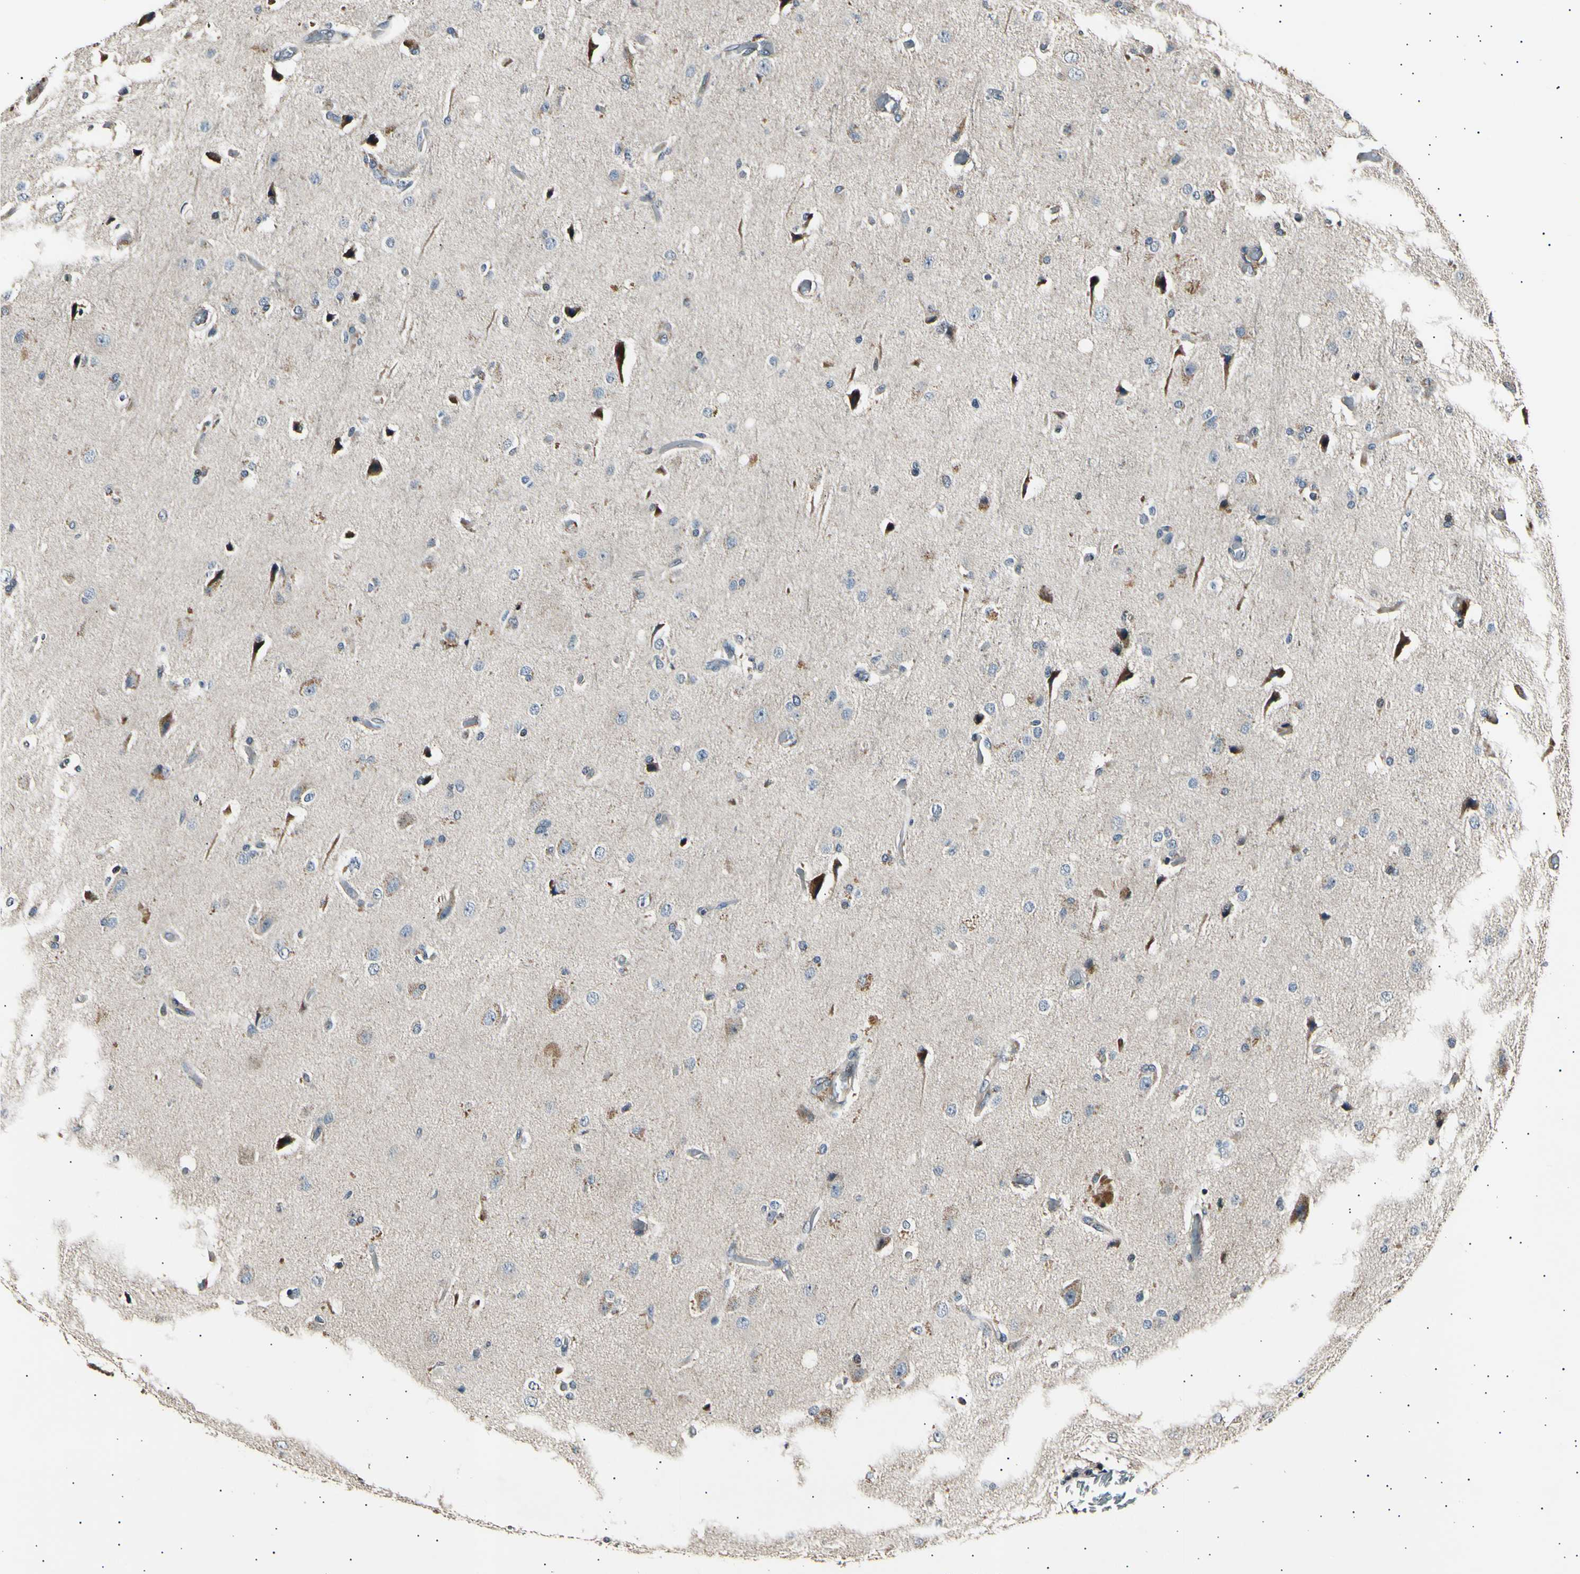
{"staining": {"intensity": "negative", "quantity": "none", "location": "none"}, "tissue": "glioma", "cell_type": "Tumor cells", "image_type": "cancer", "snomed": [{"axis": "morphology", "description": "Normal tissue, NOS"}, {"axis": "morphology", "description": "Glioma, malignant, High grade"}, {"axis": "topography", "description": "Cerebral cortex"}], "caption": "This is an IHC micrograph of high-grade glioma (malignant). There is no expression in tumor cells.", "gene": "ITGA6", "patient": {"sex": "male", "age": 77}}